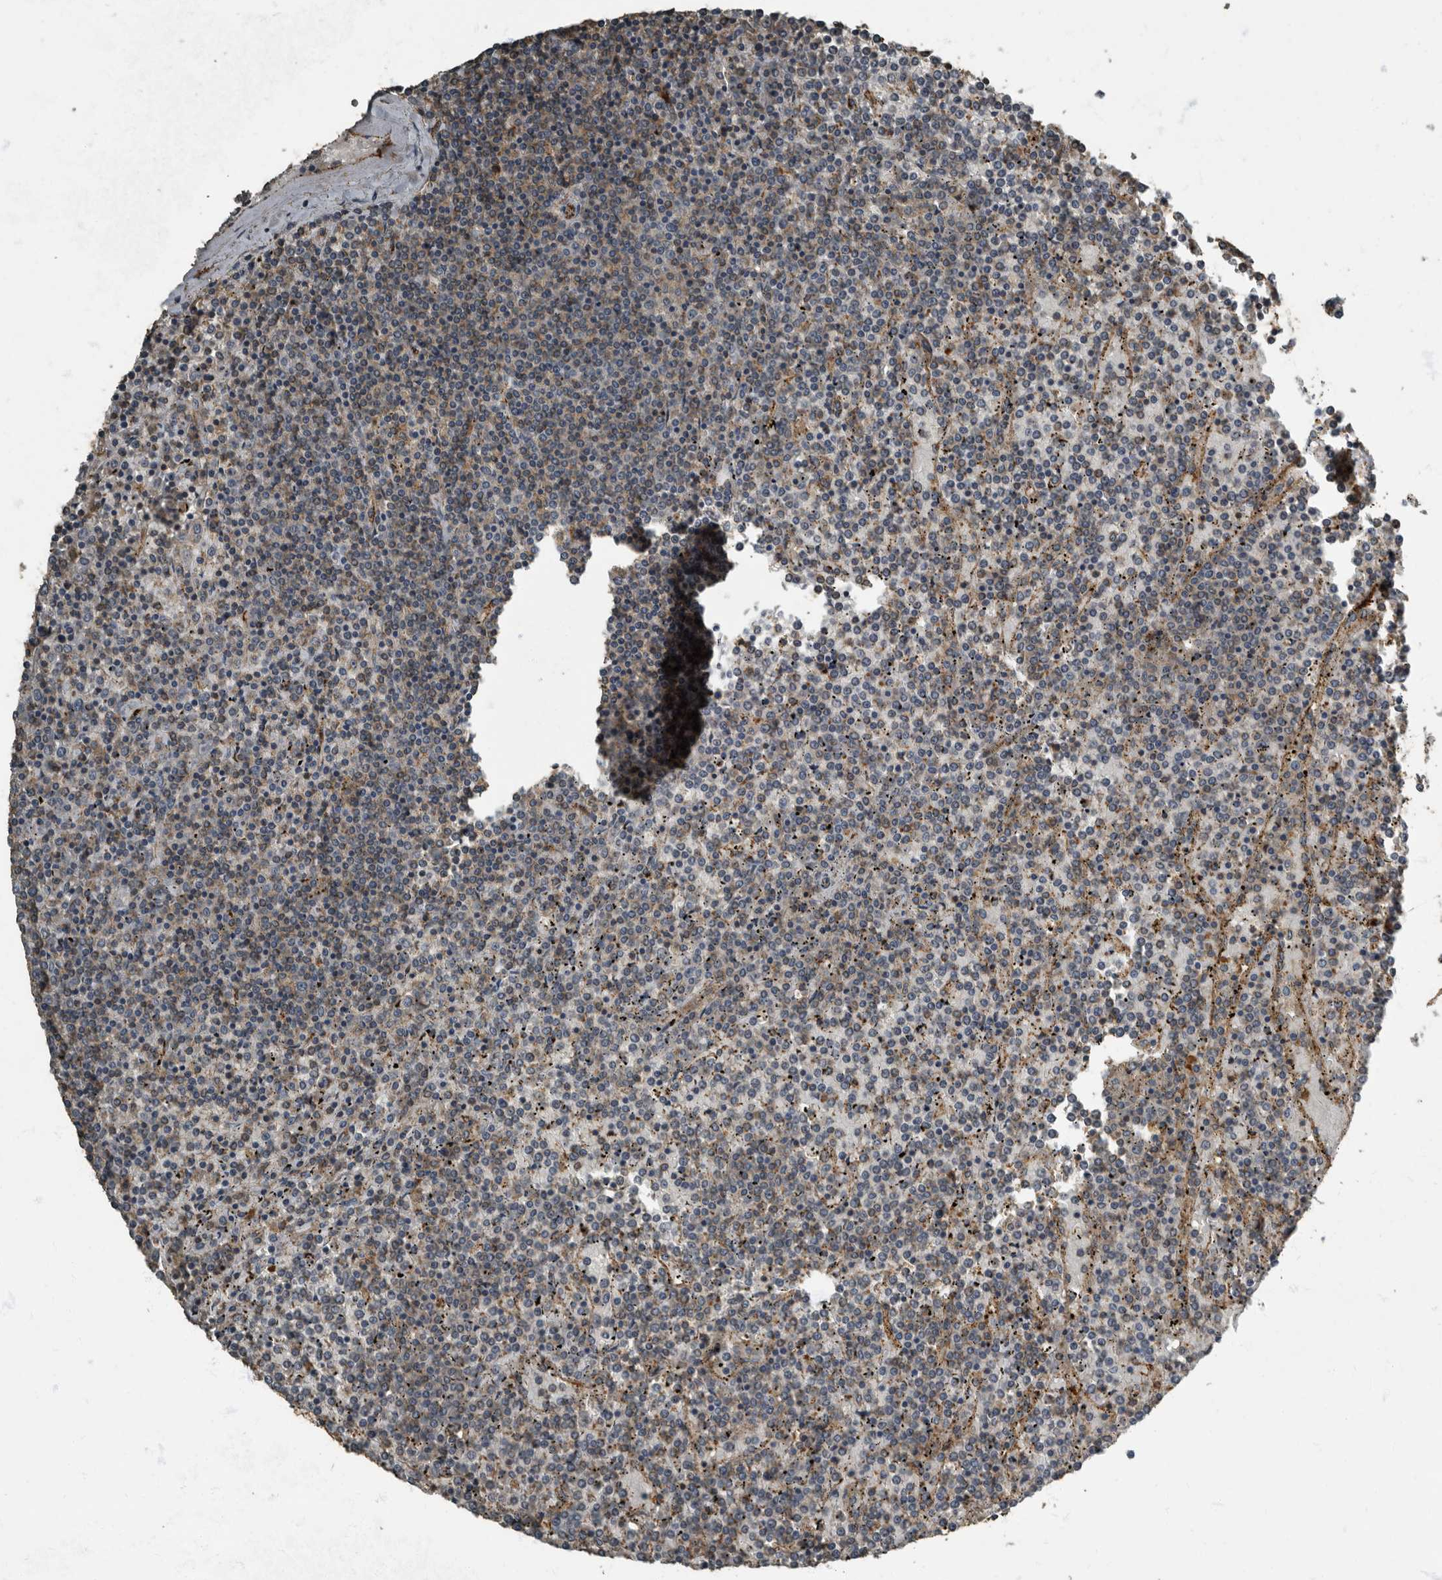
{"staining": {"intensity": "negative", "quantity": "none", "location": "none"}, "tissue": "lymphoma", "cell_type": "Tumor cells", "image_type": "cancer", "snomed": [{"axis": "morphology", "description": "Malignant lymphoma, non-Hodgkin's type, Low grade"}, {"axis": "topography", "description": "Spleen"}], "caption": "Tumor cells show no significant positivity in malignant lymphoma, non-Hodgkin's type (low-grade).", "gene": "IL15RA", "patient": {"sex": "female", "age": 19}}